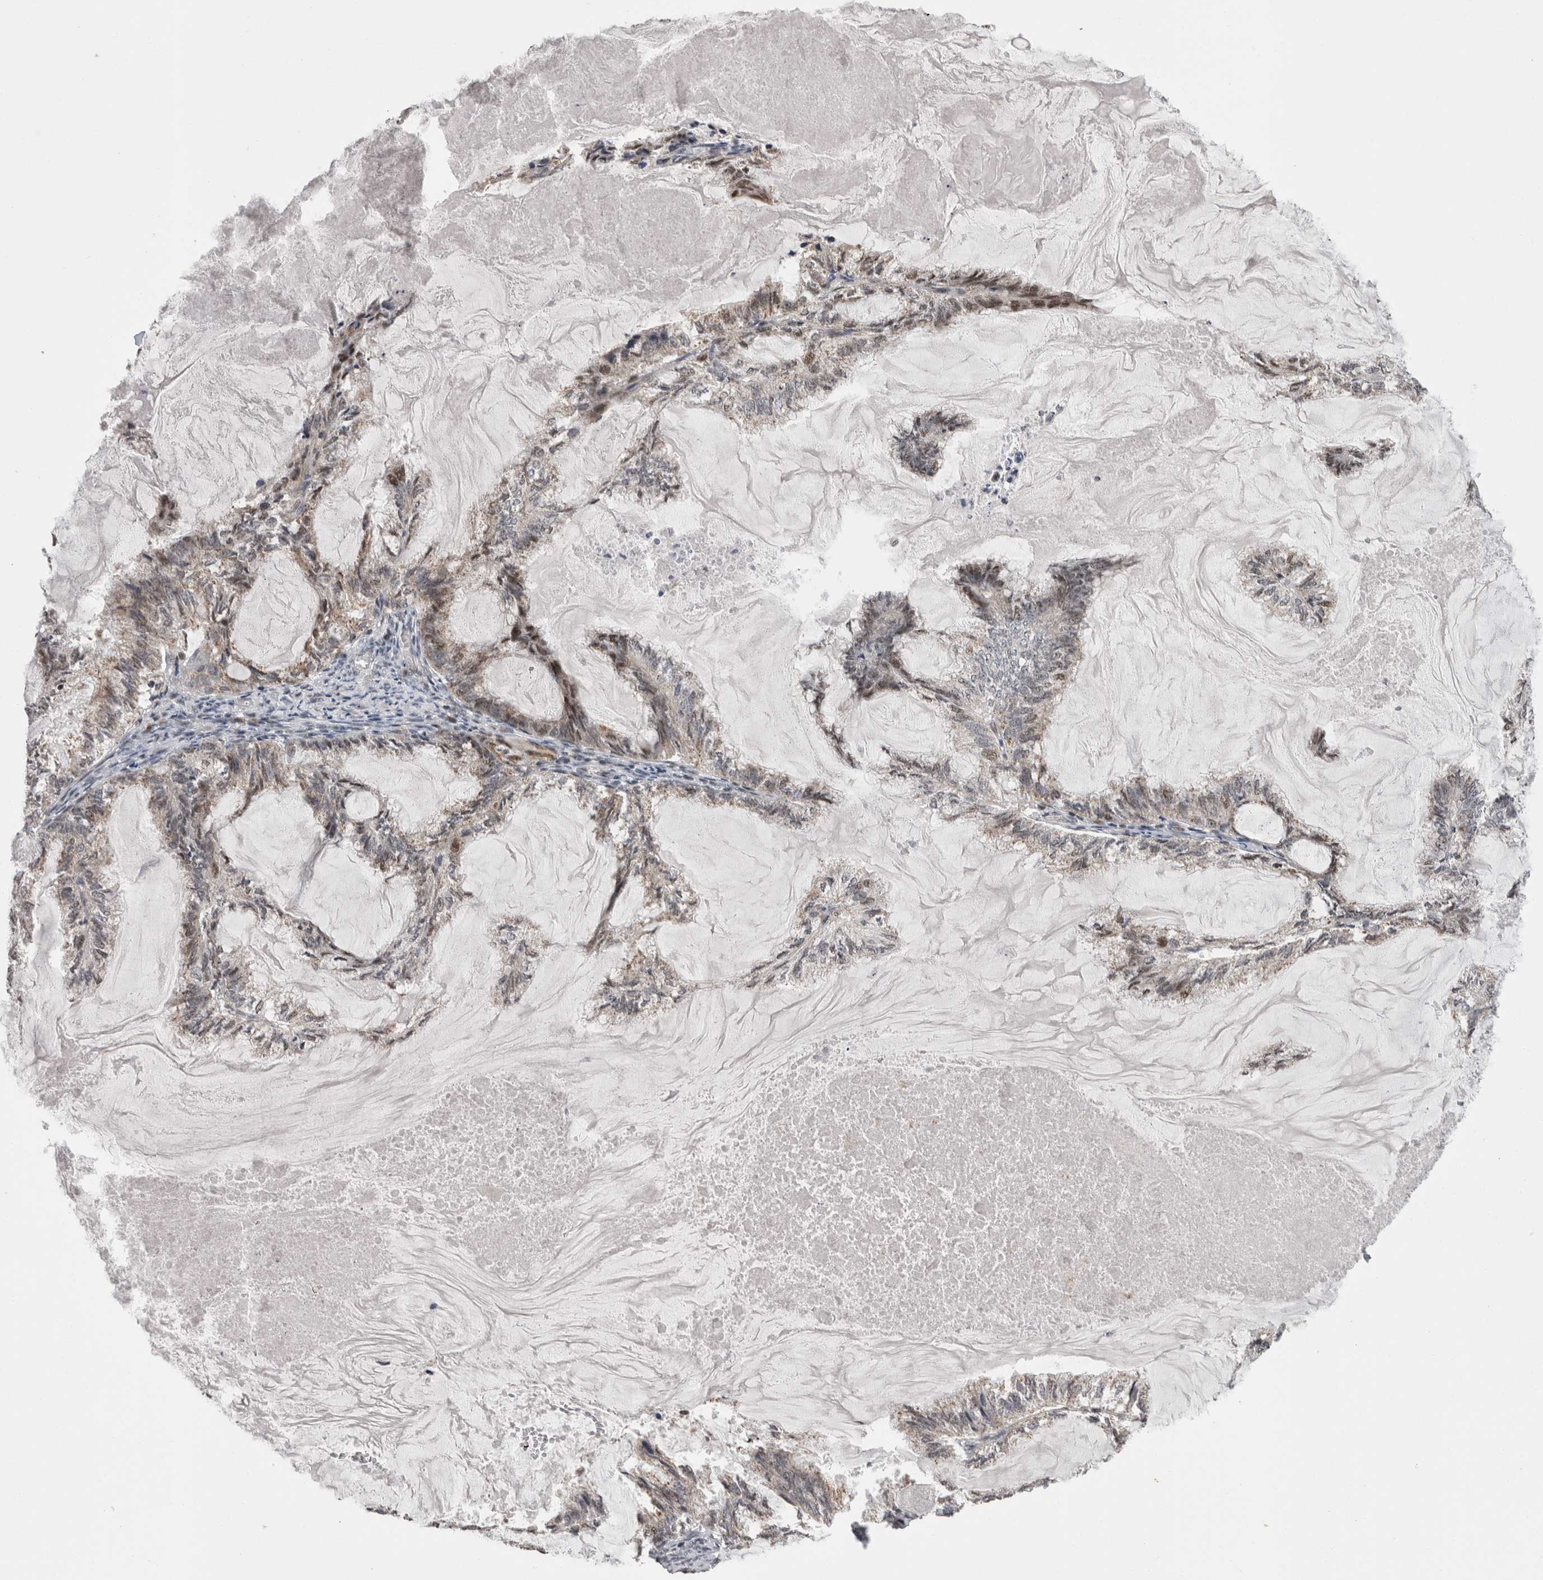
{"staining": {"intensity": "weak", "quantity": "25%-75%", "location": "nuclear"}, "tissue": "endometrial cancer", "cell_type": "Tumor cells", "image_type": "cancer", "snomed": [{"axis": "morphology", "description": "Adenocarcinoma, NOS"}, {"axis": "topography", "description": "Endometrium"}], "caption": "This micrograph demonstrates immunohistochemistry (IHC) staining of human endometrial adenocarcinoma, with low weak nuclear staining in about 25%-75% of tumor cells.", "gene": "ZBTB11", "patient": {"sex": "female", "age": 86}}